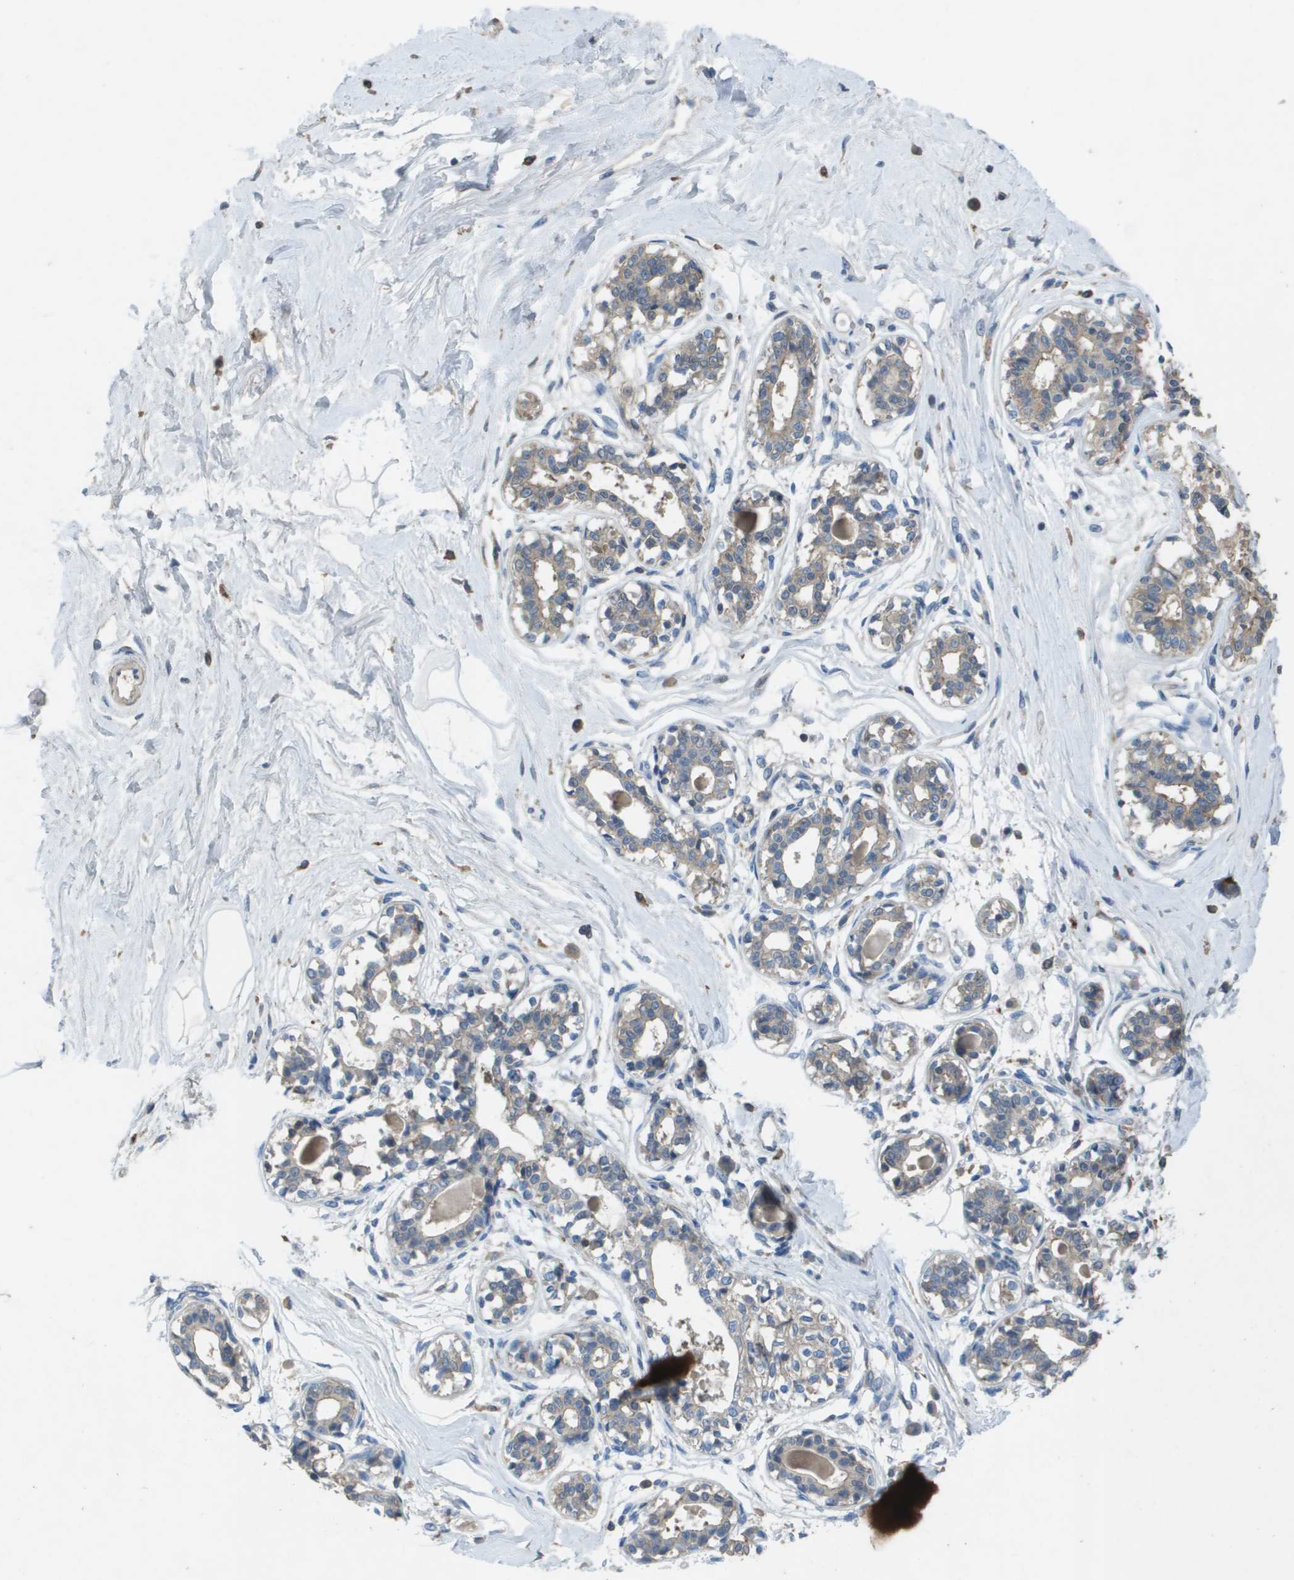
{"staining": {"intensity": "negative", "quantity": "none", "location": "none"}, "tissue": "breast", "cell_type": "Adipocytes", "image_type": "normal", "snomed": [{"axis": "morphology", "description": "Normal tissue, NOS"}, {"axis": "topography", "description": "Breast"}], "caption": "Immunohistochemistry (IHC) of unremarkable human breast displays no staining in adipocytes. The staining was performed using DAB (3,3'-diaminobenzidine) to visualize the protein expression in brown, while the nuclei were stained in blue with hematoxylin (Magnification: 20x).", "gene": "CLCA4", "patient": {"sex": "female", "age": 45}}